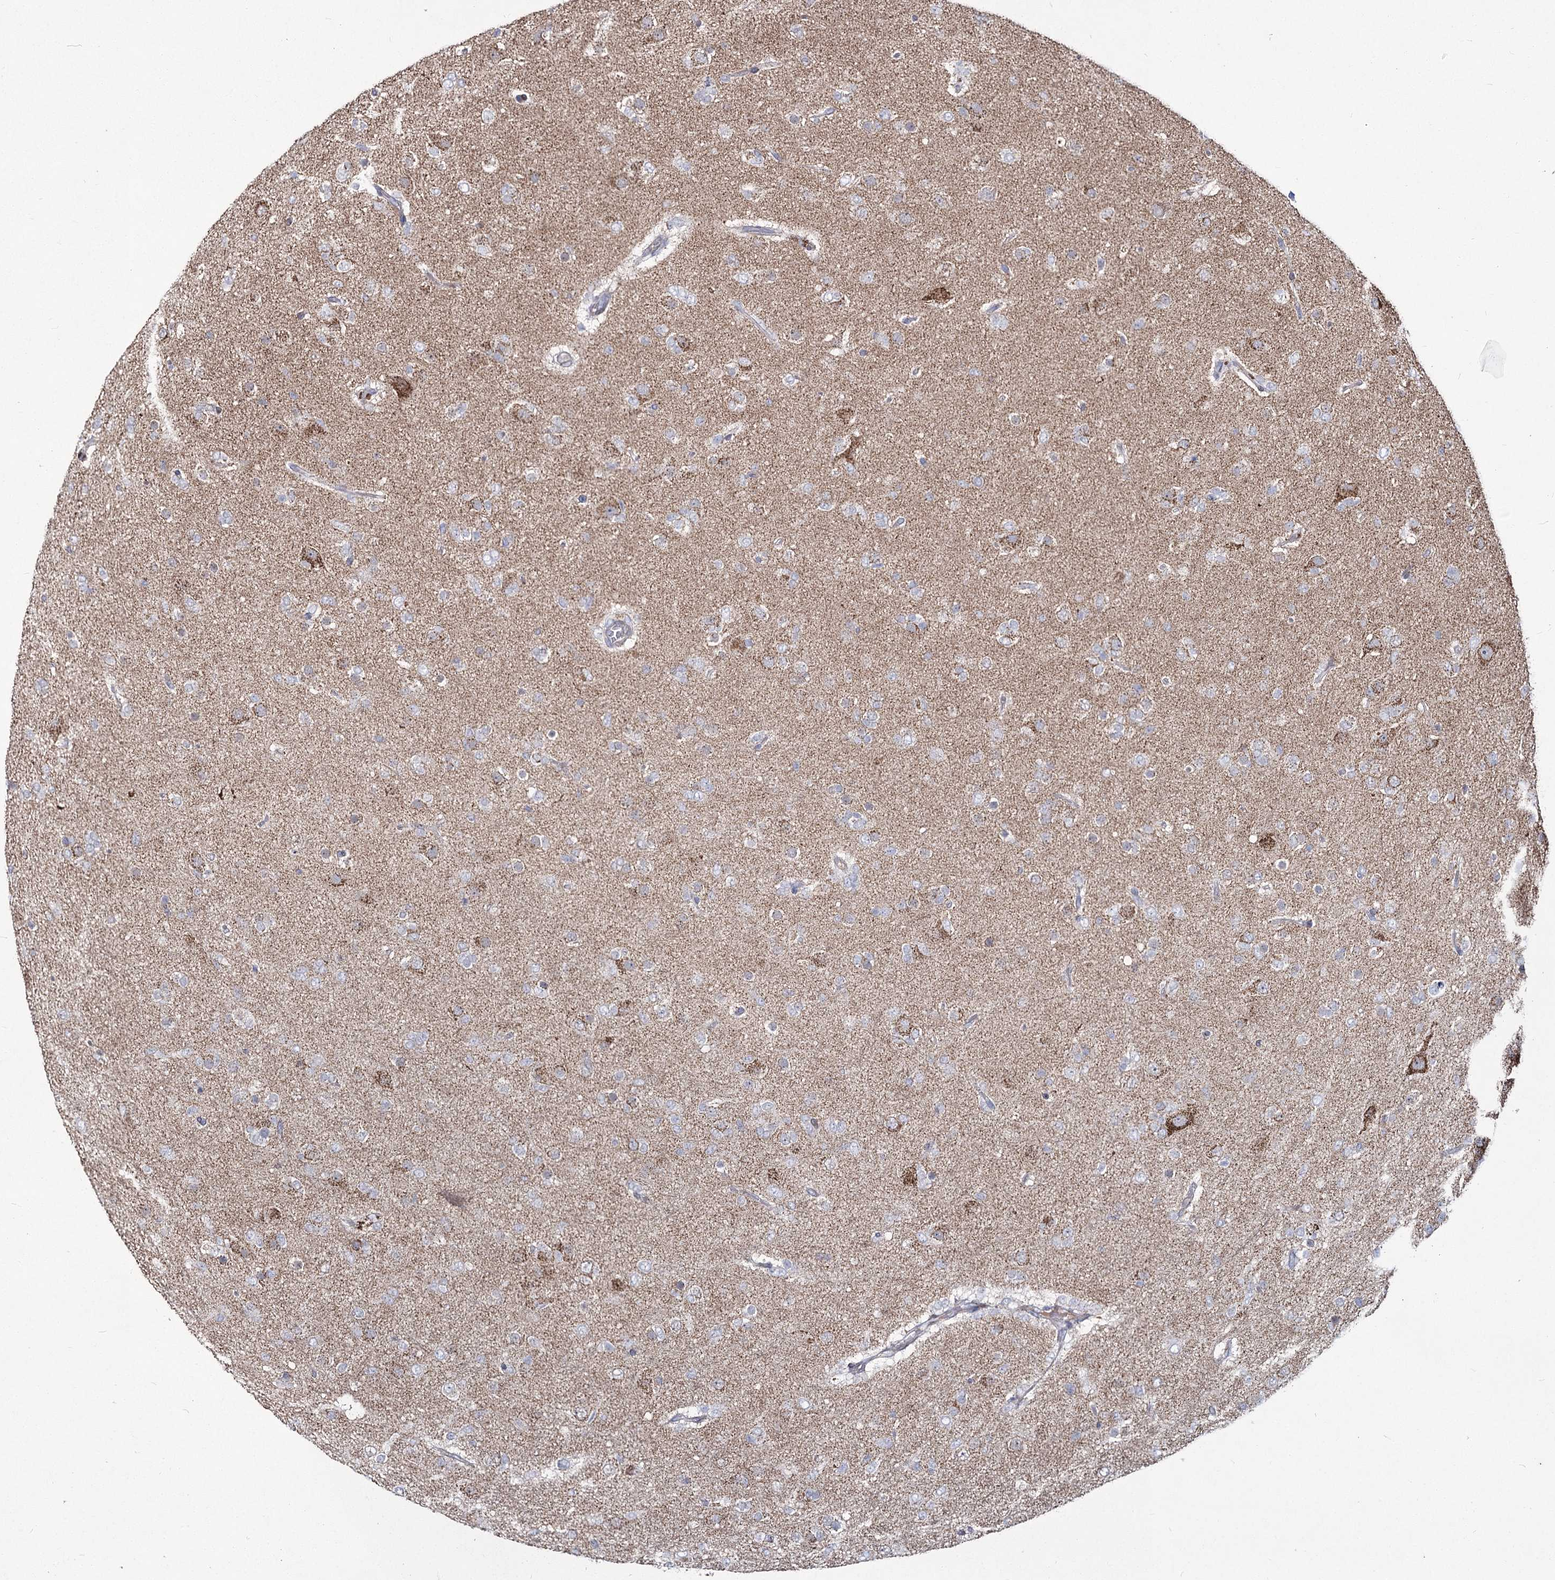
{"staining": {"intensity": "weak", "quantity": "<25%", "location": "cytoplasmic/membranous"}, "tissue": "glioma", "cell_type": "Tumor cells", "image_type": "cancer", "snomed": [{"axis": "morphology", "description": "Glioma, malignant, Low grade"}, {"axis": "topography", "description": "Brain"}], "caption": "This is a image of immunohistochemistry staining of glioma, which shows no positivity in tumor cells.", "gene": "ME3", "patient": {"sex": "male", "age": 65}}